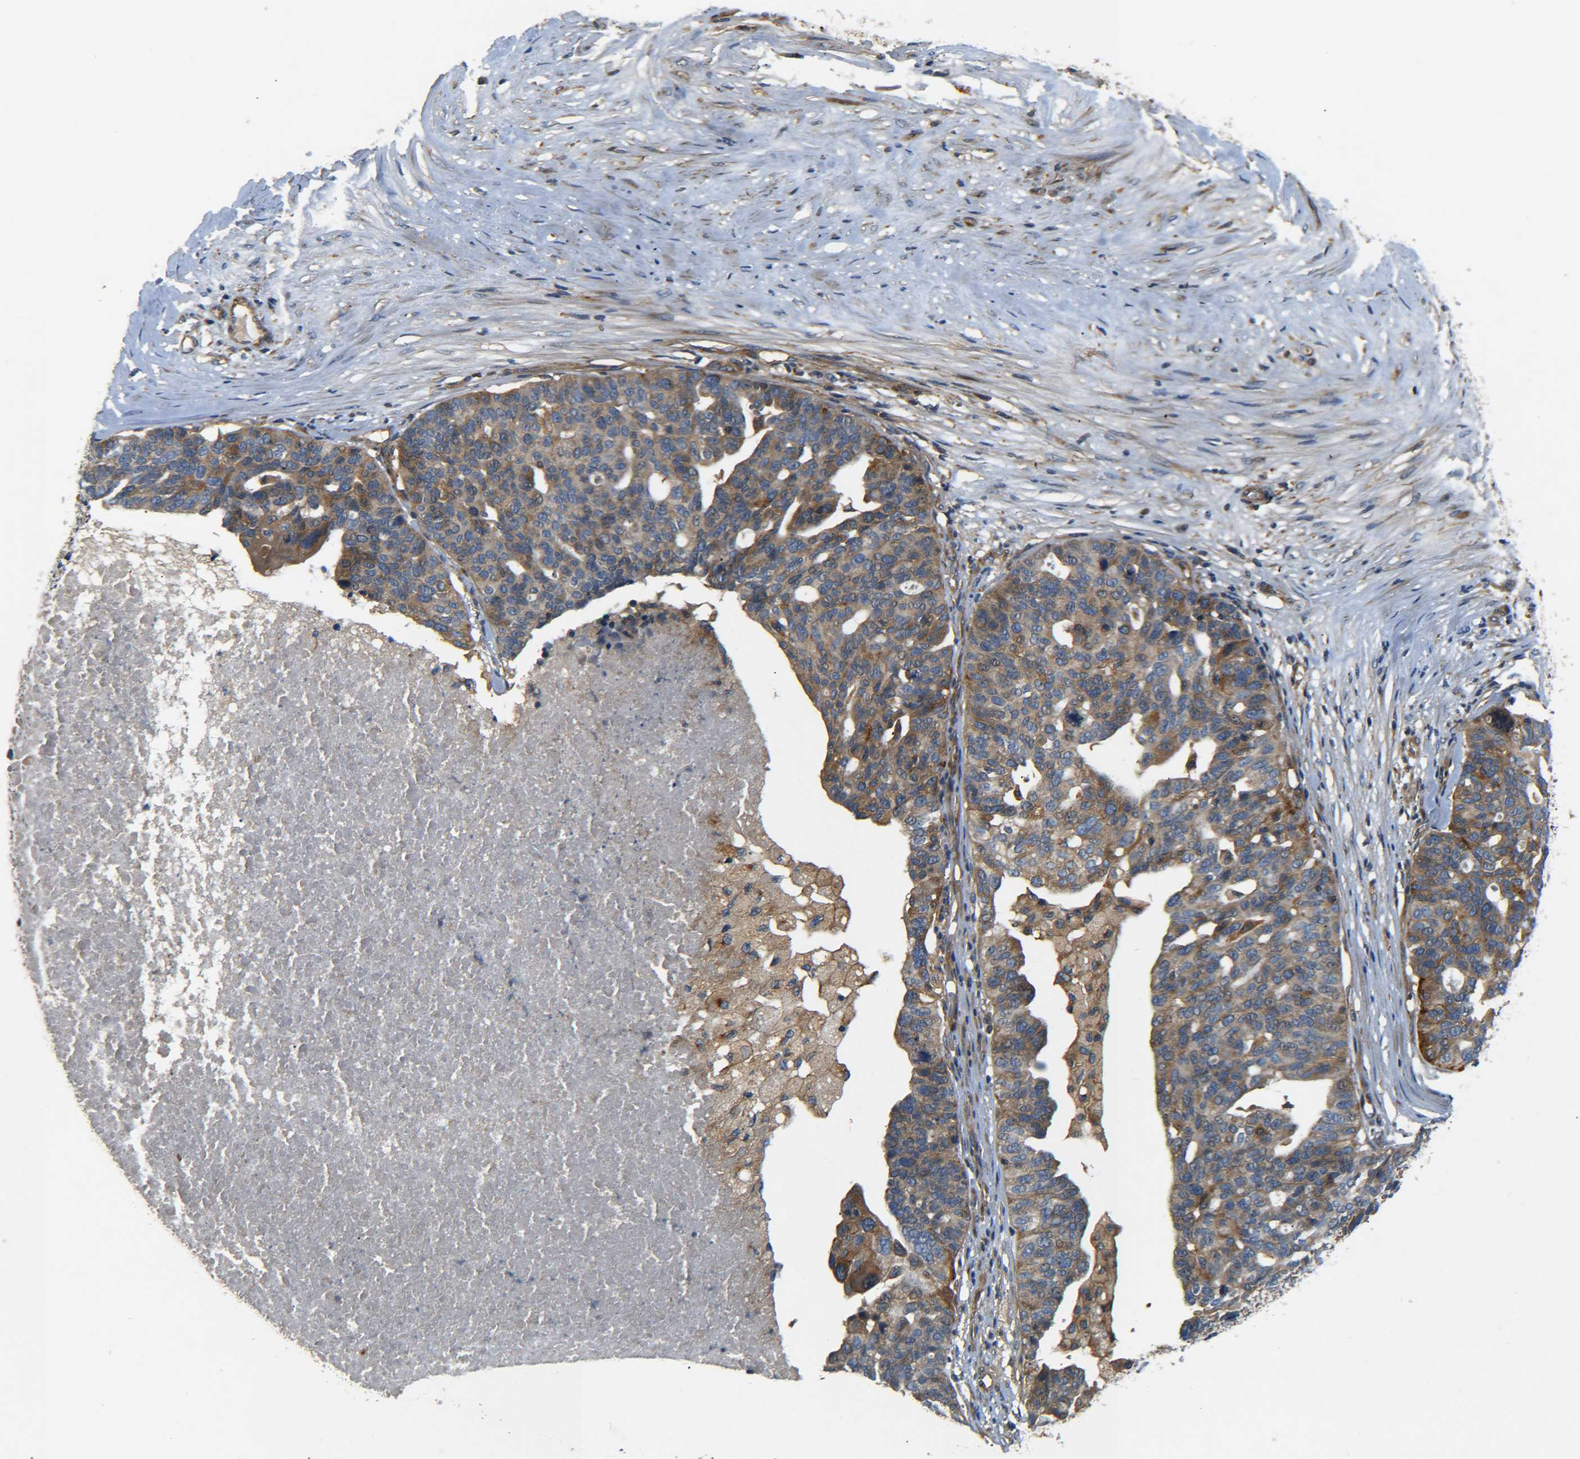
{"staining": {"intensity": "moderate", "quantity": "25%-75%", "location": "cytoplasmic/membranous"}, "tissue": "ovarian cancer", "cell_type": "Tumor cells", "image_type": "cancer", "snomed": [{"axis": "morphology", "description": "Cystadenocarcinoma, serous, NOS"}, {"axis": "topography", "description": "Ovary"}], "caption": "This image displays immunohistochemistry (IHC) staining of ovarian cancer, with medium moderate cytoplasmic/membranous positivity in about 25%-75% of tumor cells.", "gene": "LRCH3", "patient": {"sex": "female", "age": 59}}